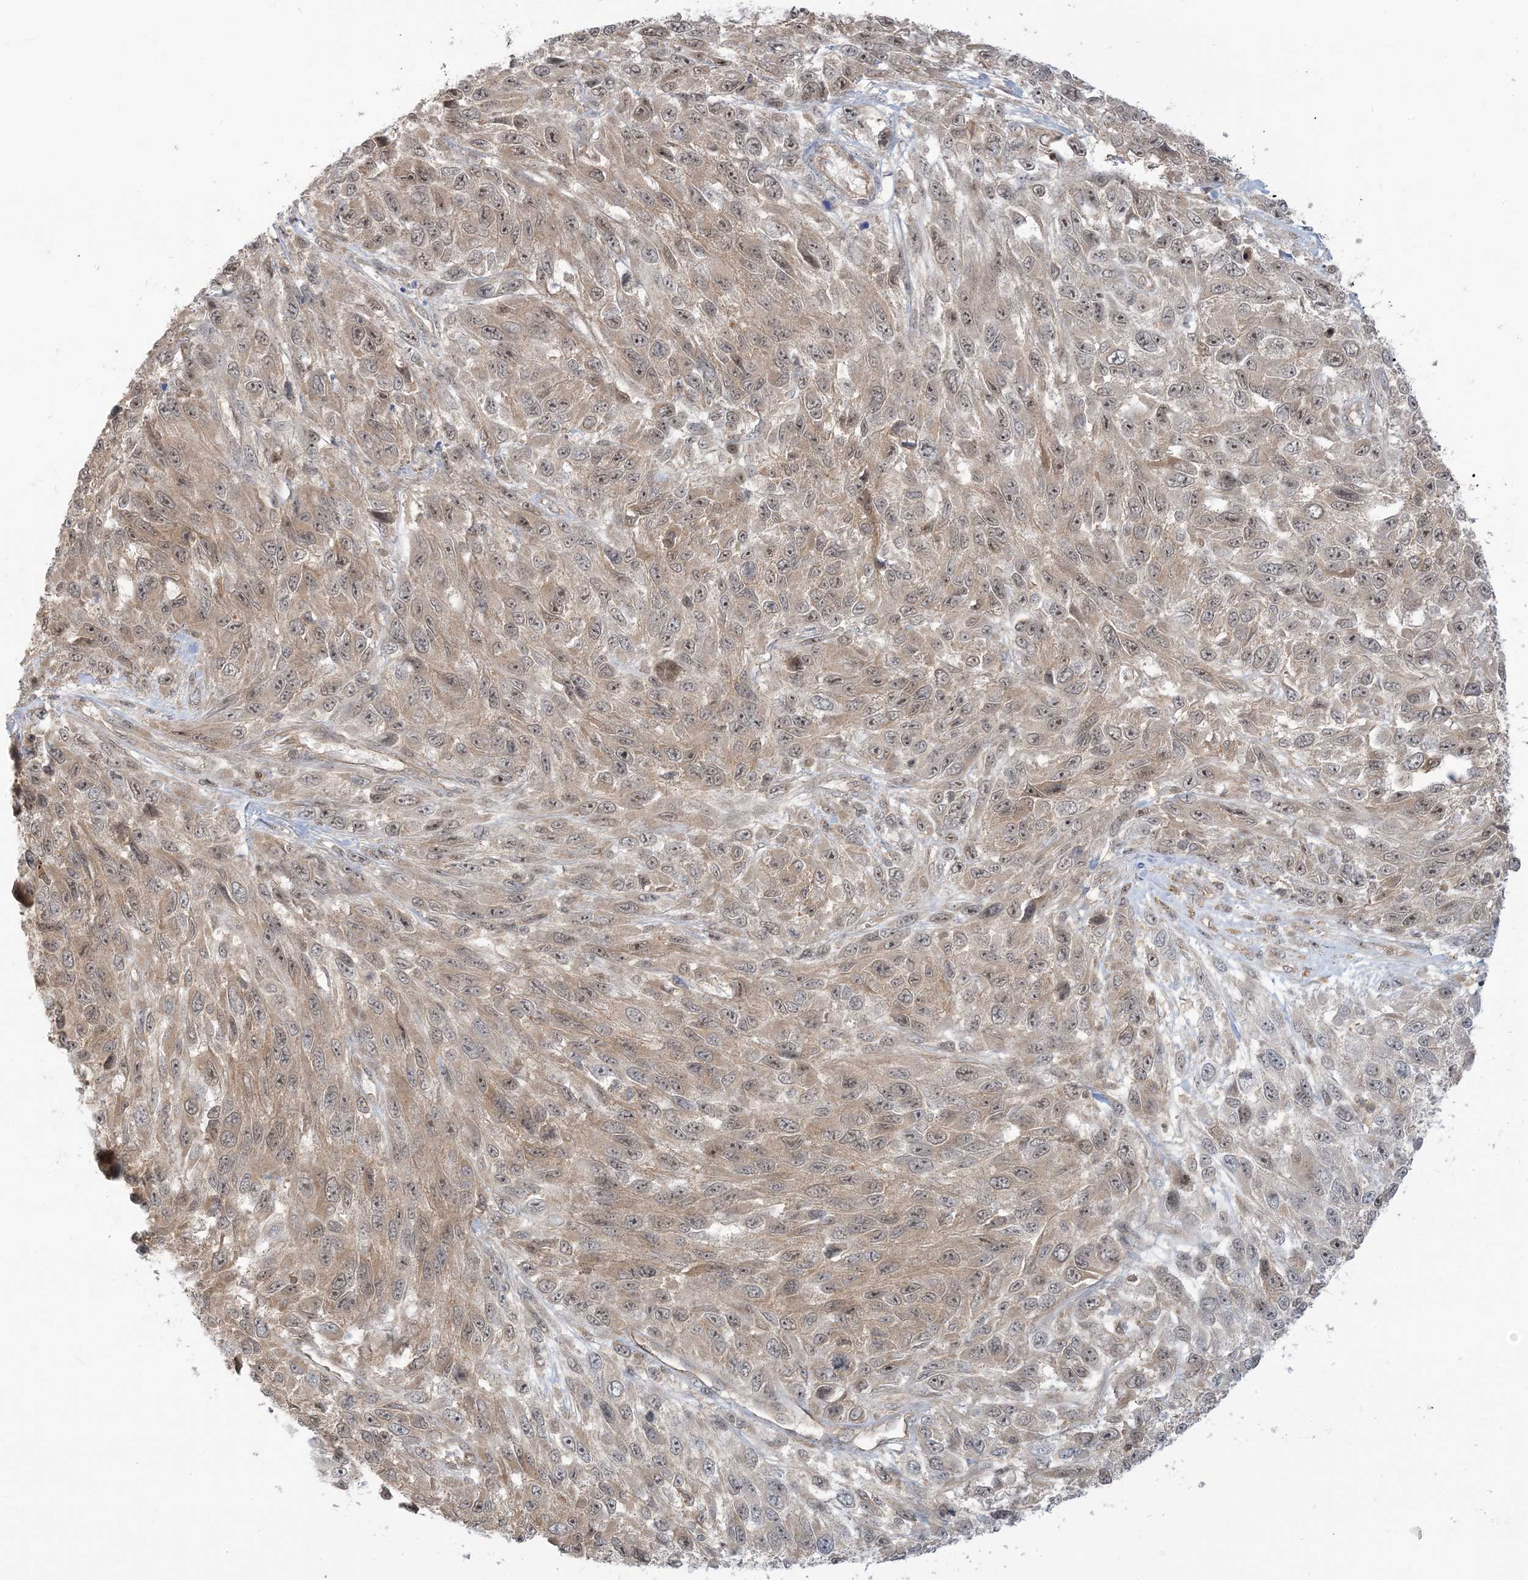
{"staining": {"intensity": "weak", "quantity": "25%-75%", "location": "nuclear"}, "tissue": "melanoma", "cell_type": "Tumor cells", "image_type": "cancer", "snomed": [{"axis": "morphology", "description": "Malignant melanoma, NOS"}, {"axis": "topography", "description": "Skin"}], "caption": "IHC image of melanoma stained for a protein (brown), which demonstrates low levels of weak nuclear staining in approximately 25%-75% of tumor cells.", "gene": "PPP1R7", "patient": {"sex": "female", "age": 96}}